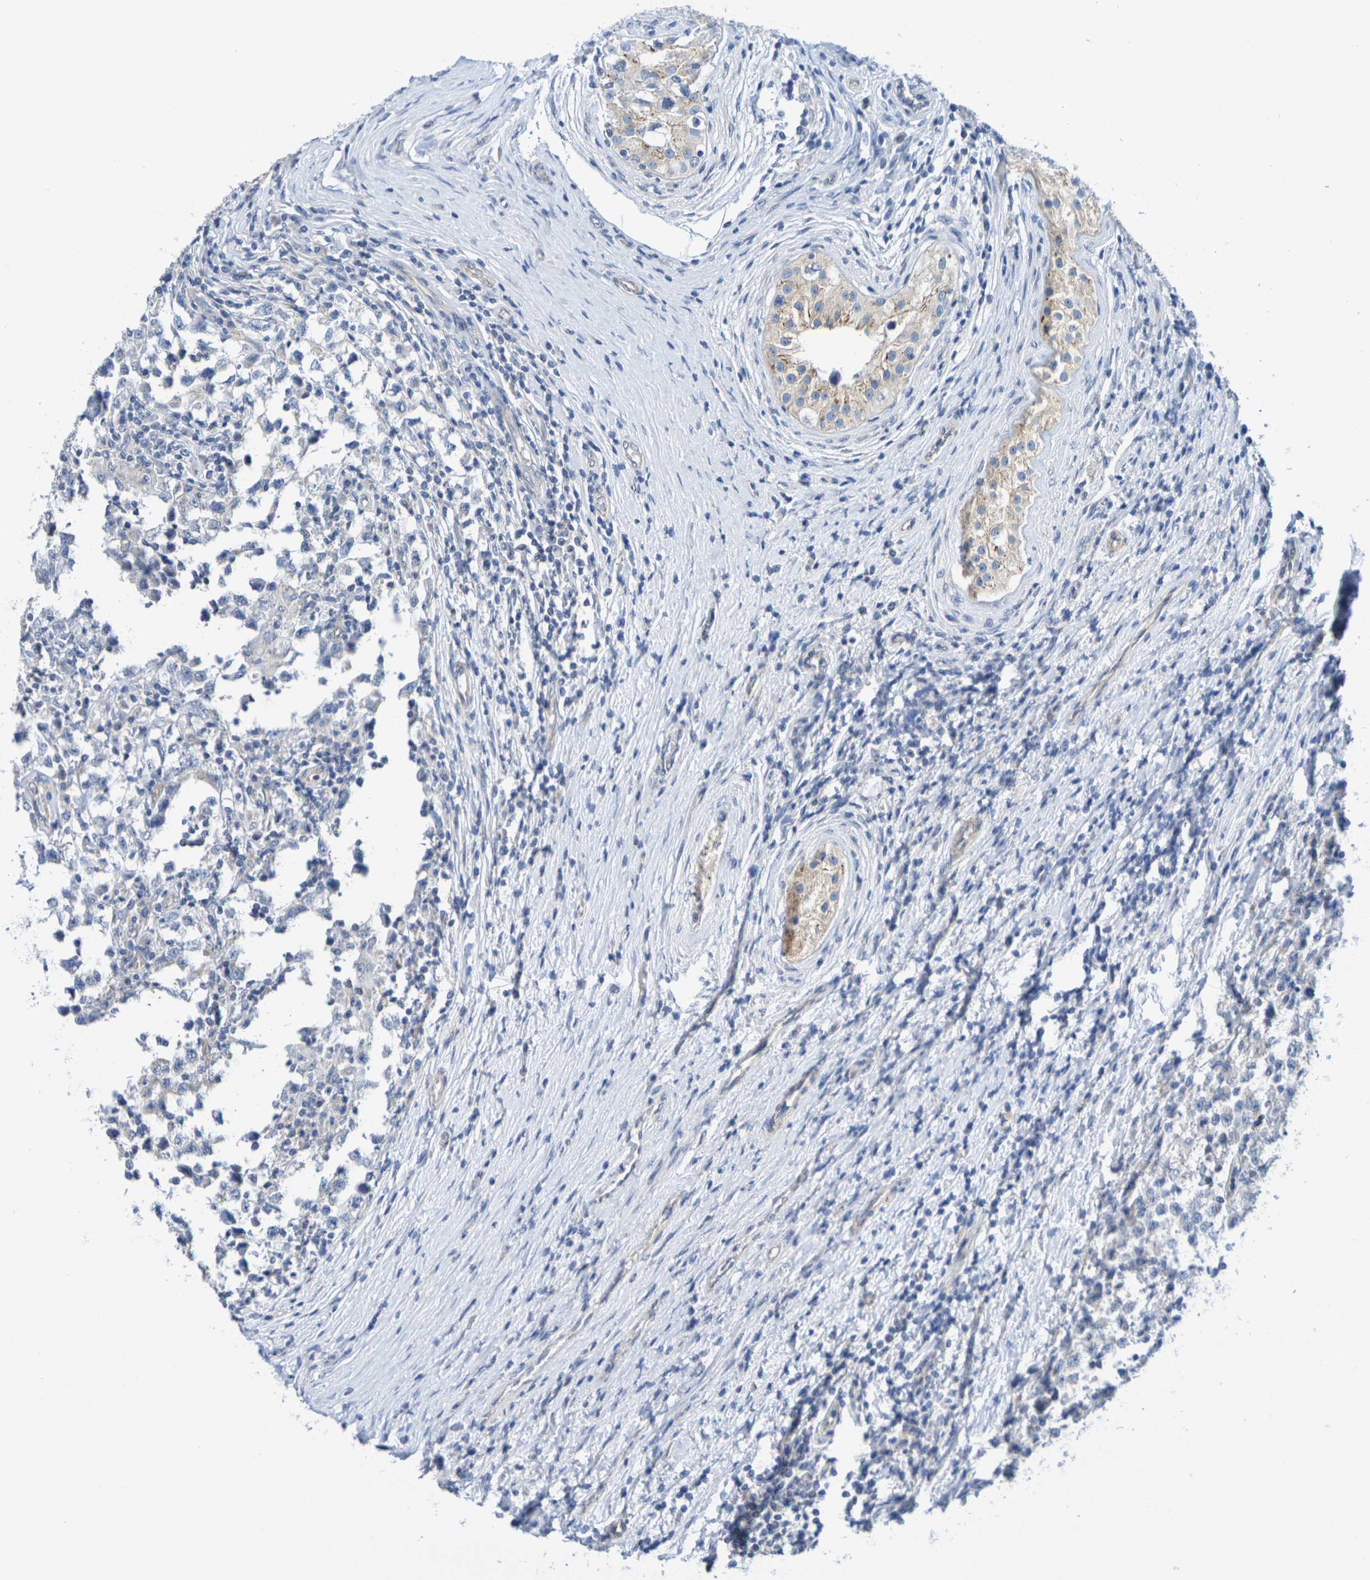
{"staining": {"intensity": "weak", "quantity": ">75%", "location": "cytoplasmic/membranous"}, "tissue": "testis cancer", "cell_type": "Tumor cells", "image_type": "cancer", "snomed": [{"axis": "morphology", "description": "Carcinoma, Embryonal, NOS"}, {"axis": "topography", "description": "Testis"}], "caption": "Embryonal carcinoma (testis) stained with a brown dye exhibits weak cytoplasmic/membranous positive expression in approximately >75% of tumor cells.", "gene": "TMCC3", "patient": {"sex": "male", "age": 21}}